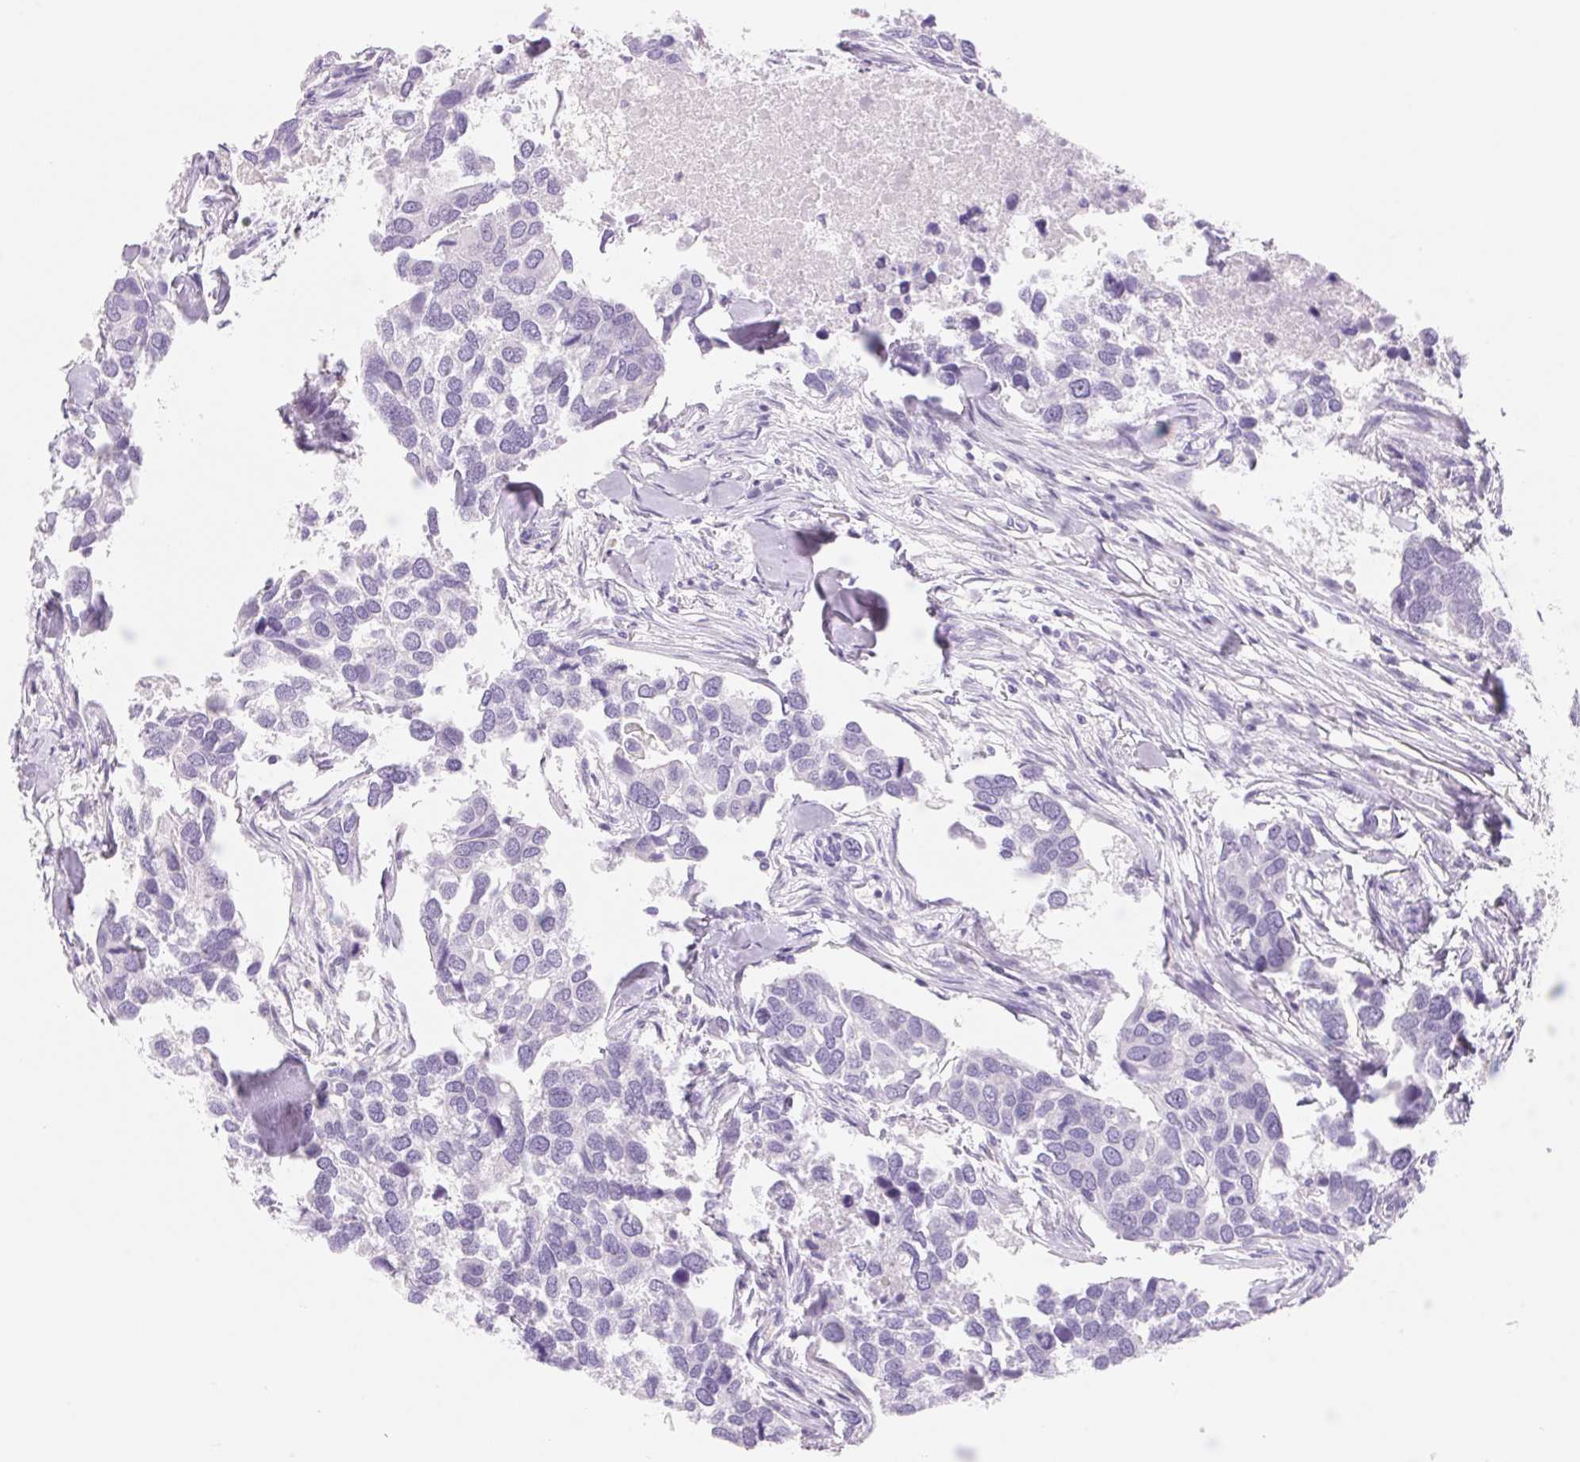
{"staining": {"intensity": "negative", "quantity": "none", "location": "none"}, "tissue": "breast cancer", "cell_type": "Tumor cells", "image_type": "cancer", "snomed": [{"axis": "morphology", "description": "Duct carcinoma"}, {"axis": "topography", "description": "Breast"}], "caption": "High magnification brightfield microscopy of breast intraductal carcinoma stained with DAB (3,3'-diaminobenzidine) (brown) and counterstained with hematoxylin (blue): tumor cells show no significant staining.", "gene": "ASGR2", "patient": {"sex": "female", "age": 83}}